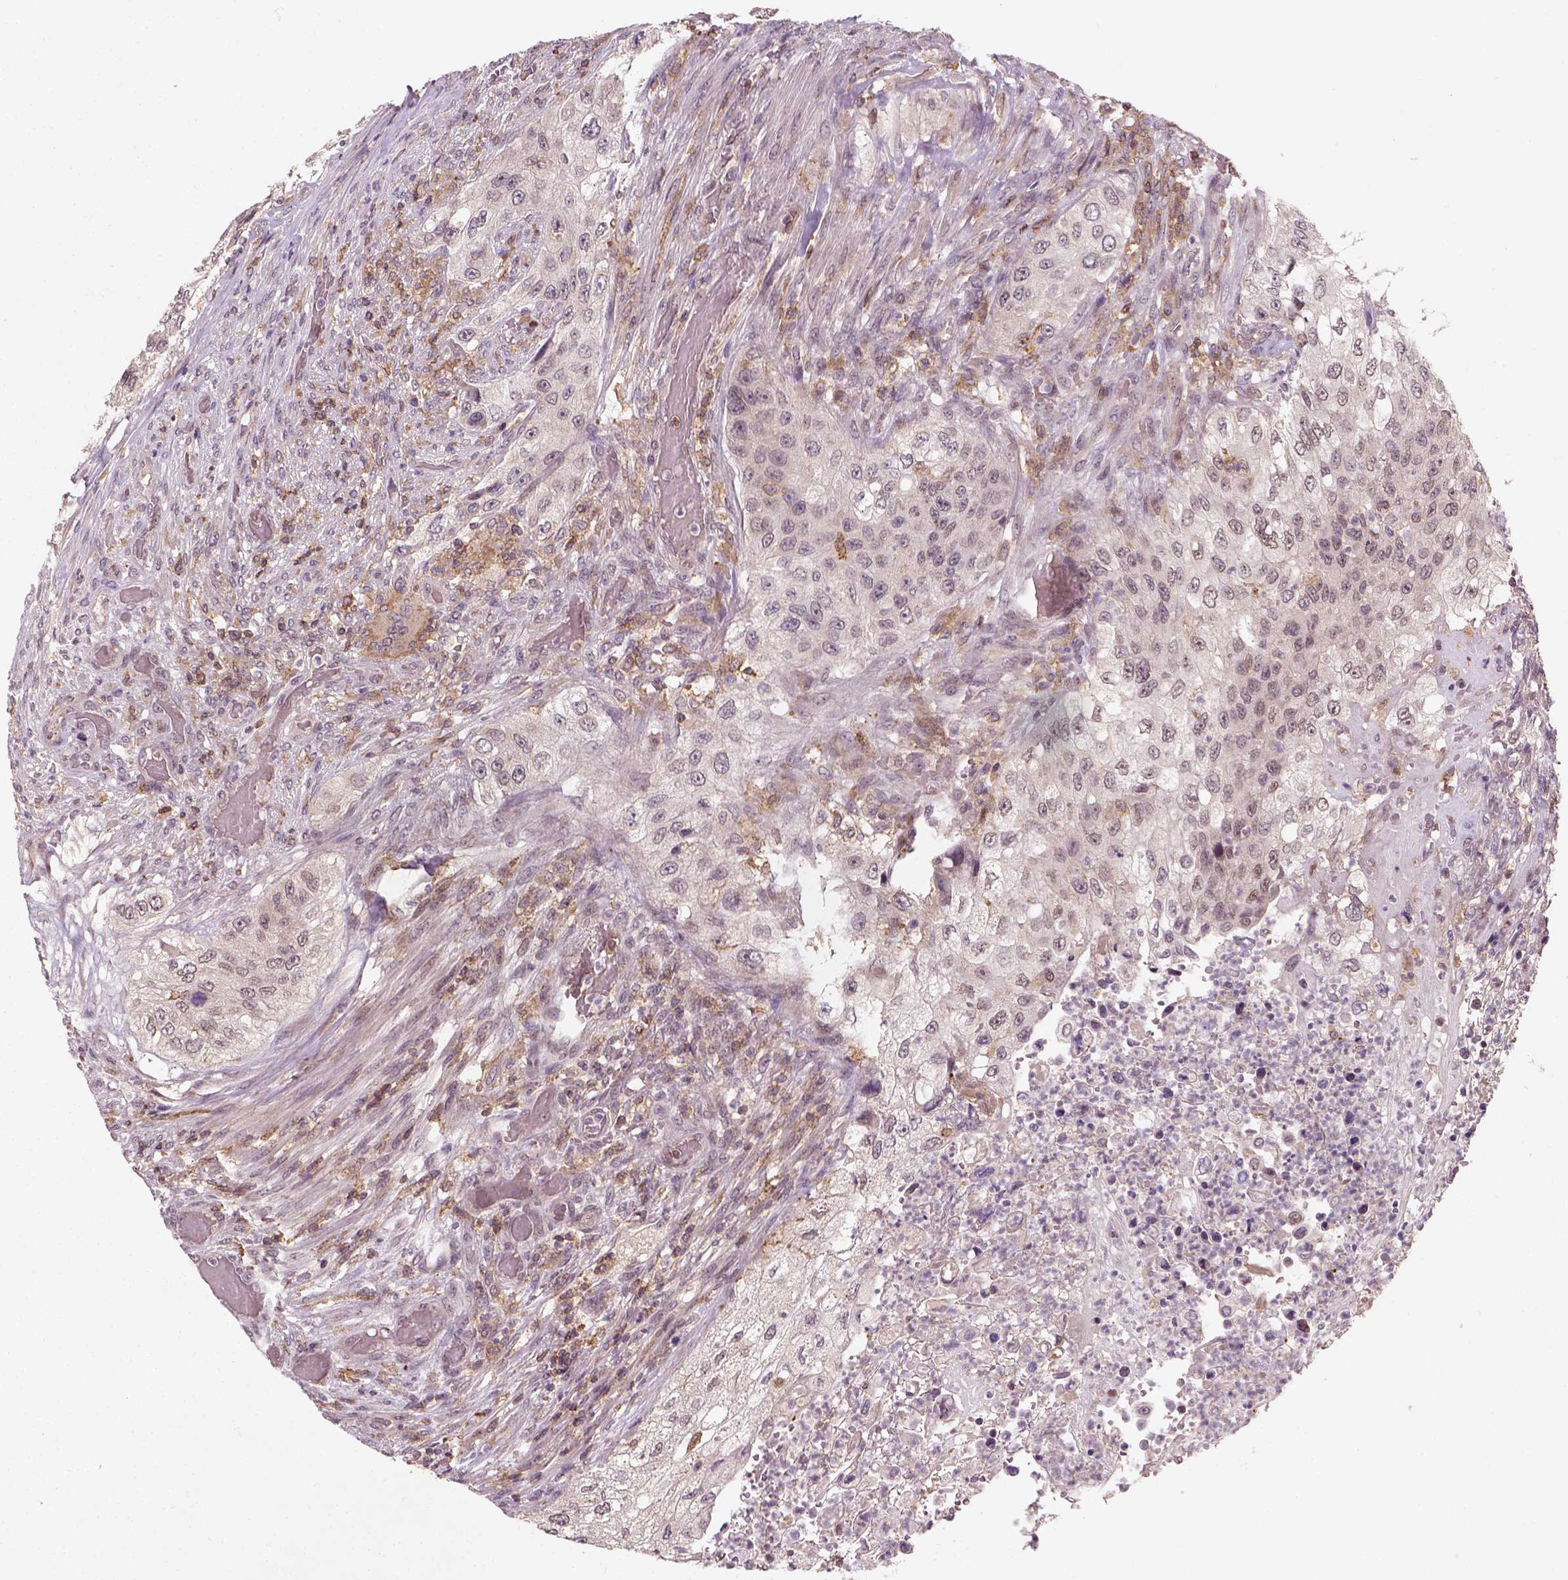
{"staining": {"intensity": "negative", "quantity": "none", "location": "none"}, "tissue": "urothelial cancer", "cell_type": "Tumor cells", "image_type": "cancer", "snomed": [{"axis": "morphology", "description": "Urothelial carcinoma, High grade"}, {"axis": "topography", "description": "Urinary bladder"}], "caption": "High magnification brightfield microscopy of urothelial cancer stained with DAB (brown) and counterstained with hematoxylin (blue): tumor cells show no significant expression. Brightfield microscopy of immunohistochemistry (IHC) stained with DAB (3,3'-diaminobenzidine) (brown) and hematoxylin (blue), captured at high magnification.", "gene": "CAMKK1", "patient": {"sex": "female", "age": 60}}